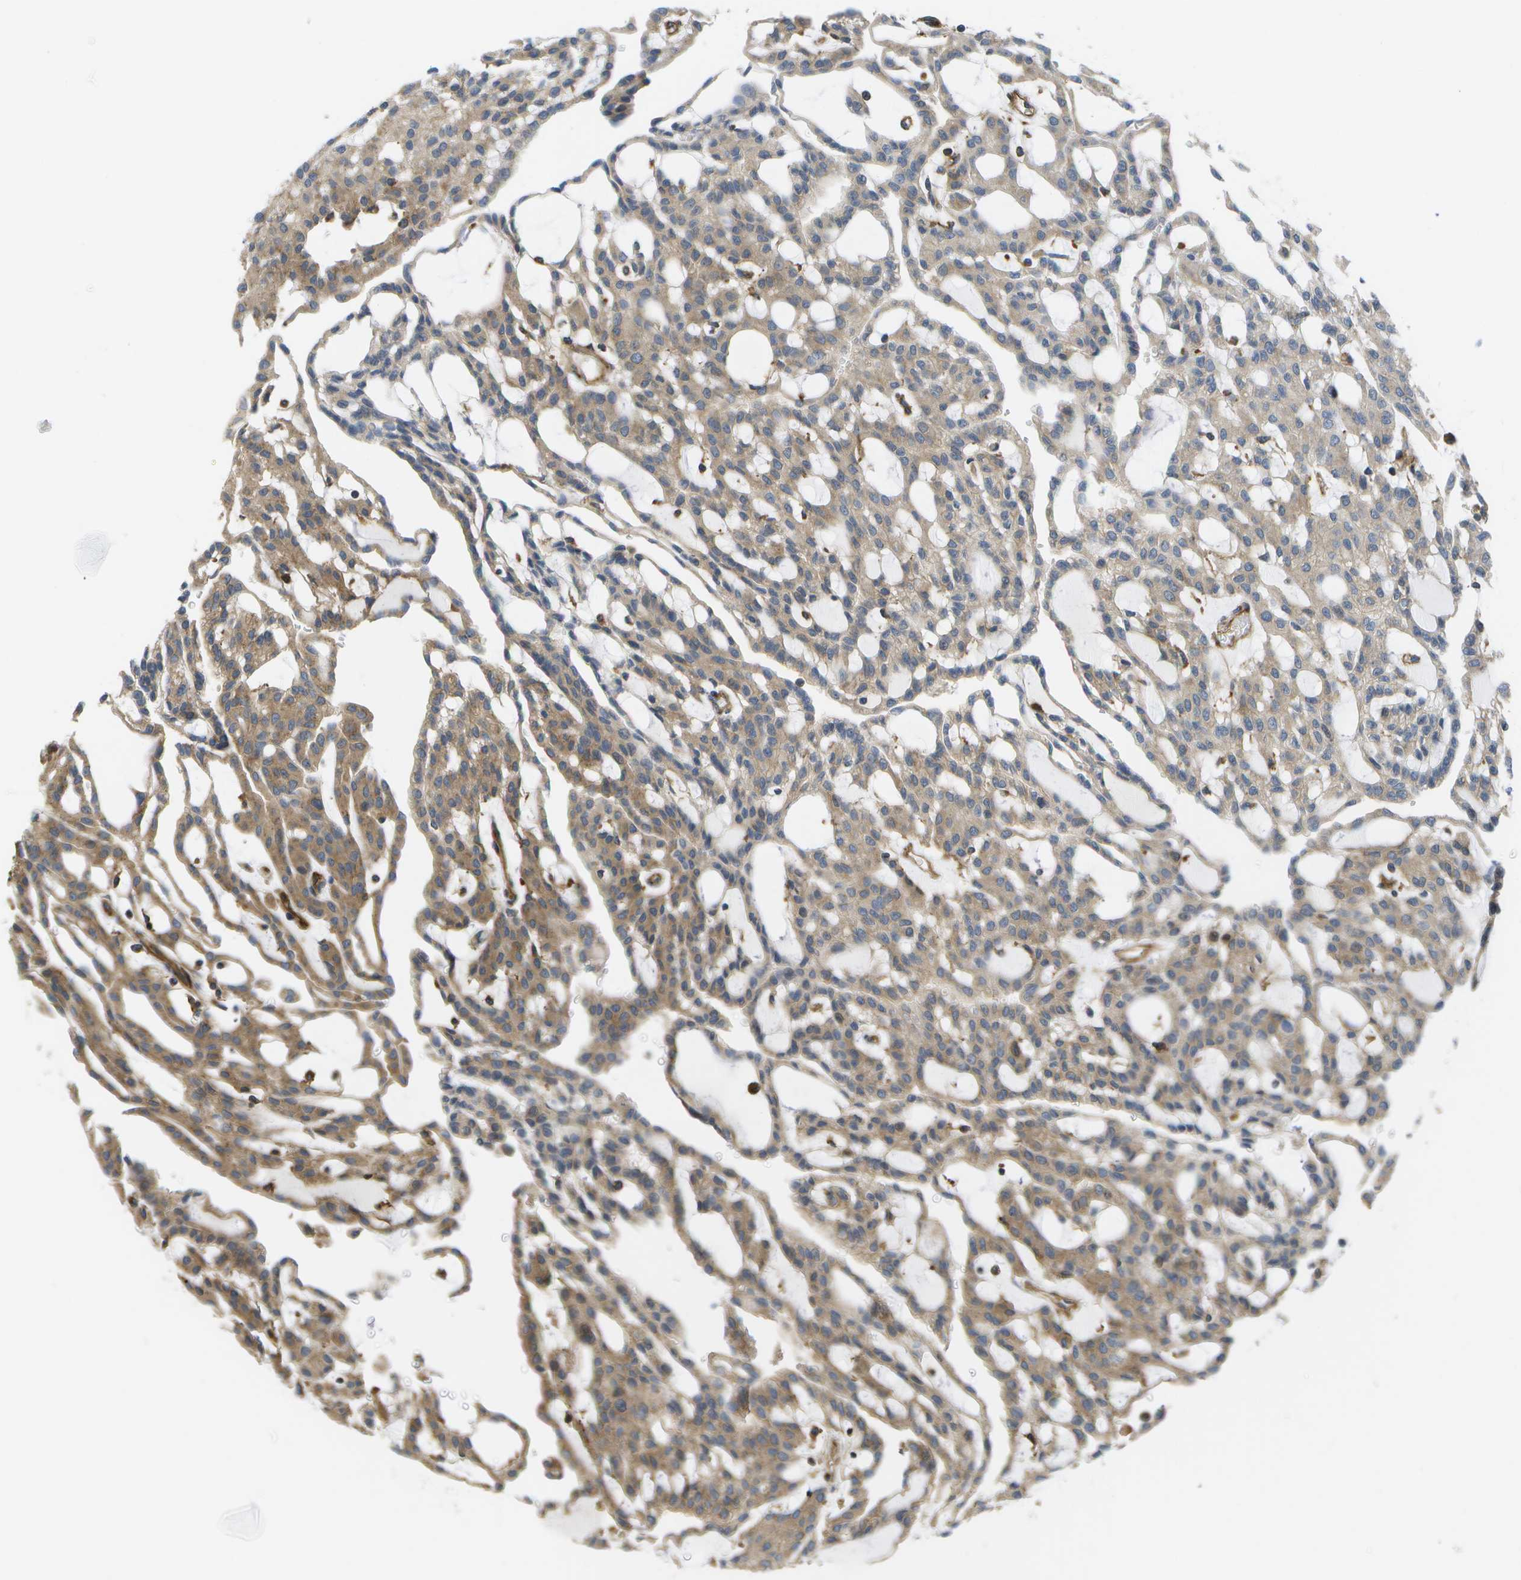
{"staining": {"intensity": "moderate", "quantity": ">75%", "location": "cytoplasmic/membranous"}, "tissue": "renal cancer", "cell_type": "Tumor cells", "image_type": "cancer", "snomed": [{"axis": "morphology", "description": "Adenocarcinoma, NOS"}, {"axis": "topography", "description": "Kidney"}], "caption": "Immunohistochemical staining of human adenocarcinoma (renal) demonstrates medium levels of moderate cytoplasmic/membranous expression in about >75% of tumor cells. Using DAB (brown) and hematoxylin (blue) stains, captured at high magnification using brightfield microscopy.", "gene": "BST2", "patient": {"sex": "male", "age": 63}}